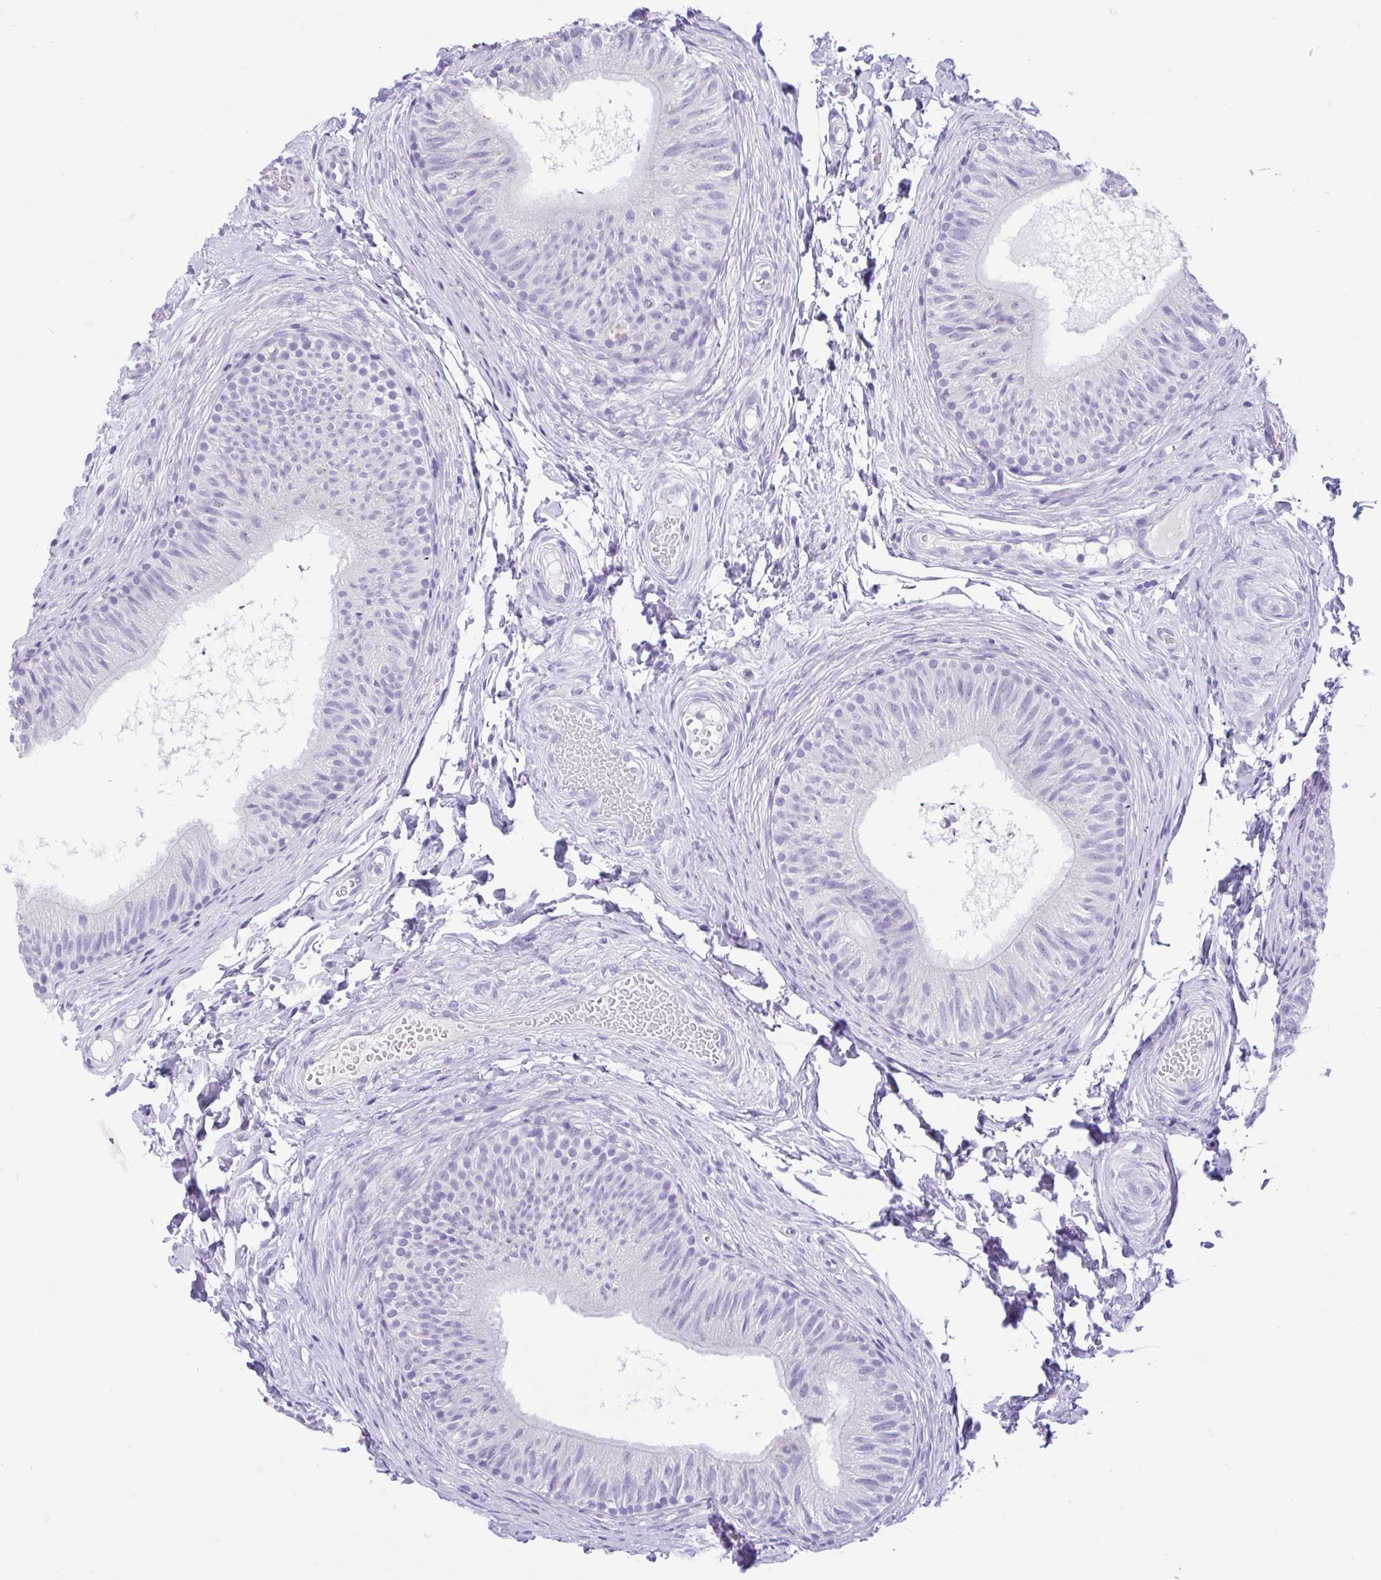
{"staining": {"intensity": "negative", "quantity": "none", "location": "none"}, "tissue": "epididymis", "cell_type": "Glandular cells", "image_type": "normal", "snomed": [{"axis": "morphology", "description": "Normal tissue, NOS"}, {"axis": "topography", "description": "Epididymis, spermatic cord, NOS"}, {"axis": "topography", "description": "Epididymis"}, {"axis": "topography", "description": "Peripheral nerve tissue"}], "caption": "The histopathology image reveals no significant positivity in glandular cells of epididymis. (DAB (3,3'-diaminobenzidine) immunohistochemistry, high magnification).", "gene": "ENSG00000274792", "patient": {"sex": "male", "age": 29}}